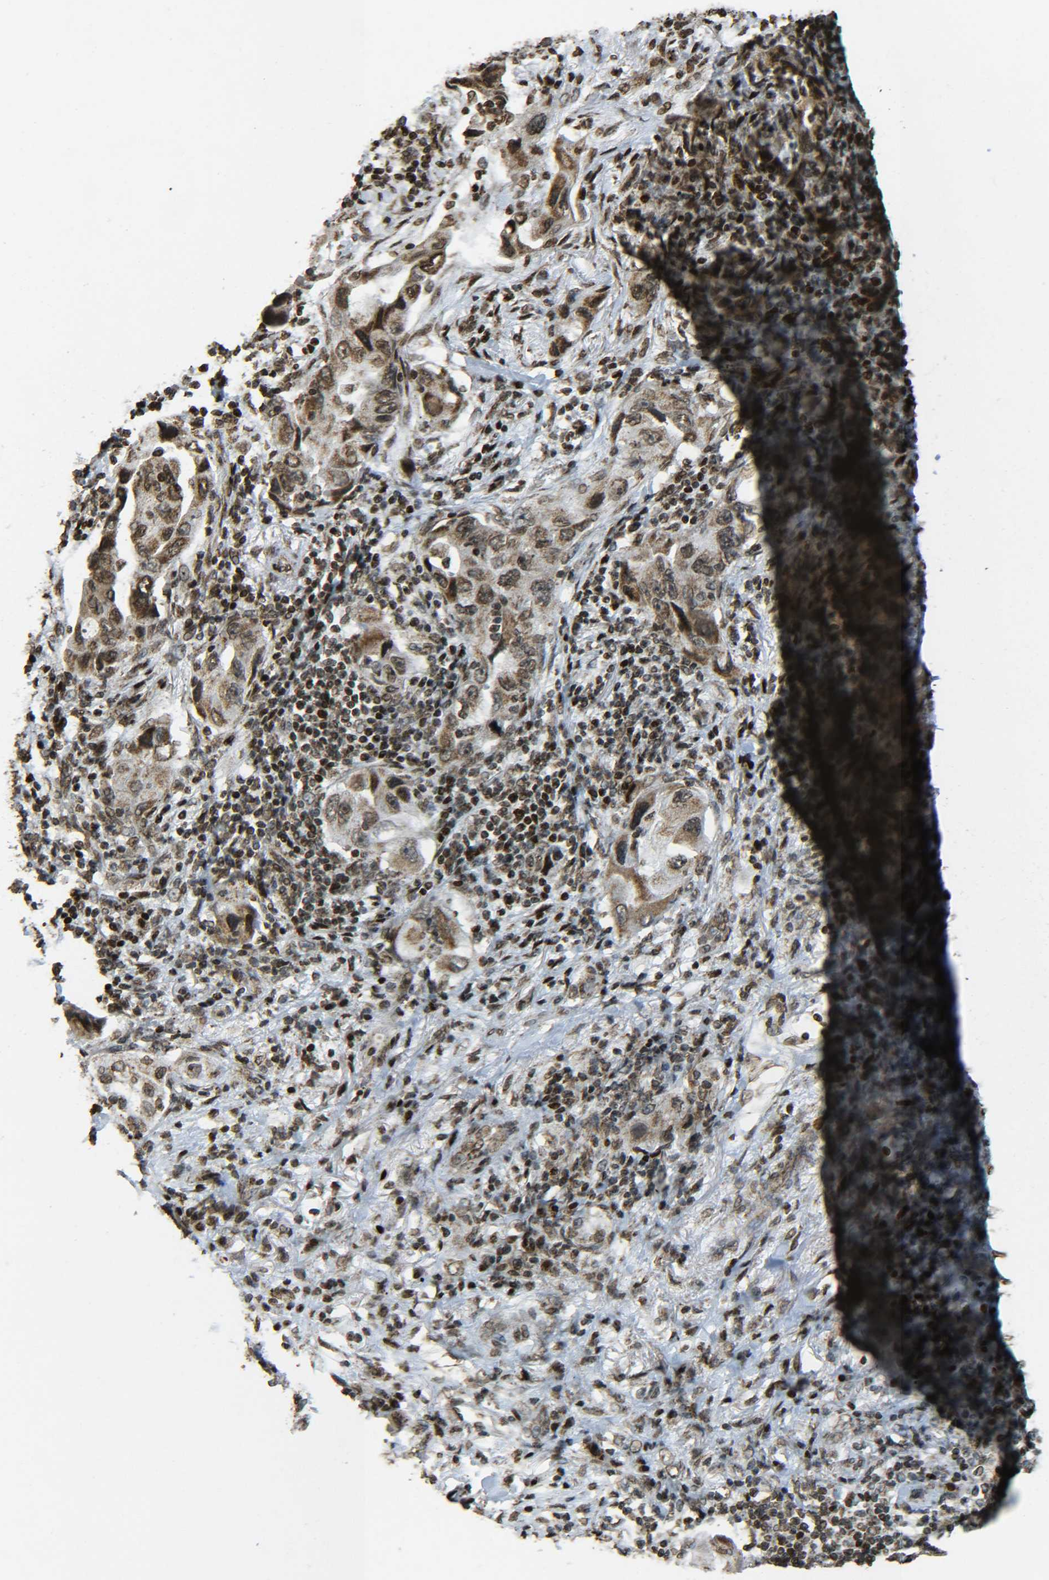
{"staining": {"intensity": "moderate", "quantity": ">75%", "location": "cytoplasmic/membranous,nuclear"}, "tissue": "lung cancer", "cell_type": "Tumor cells", "image_type": "cancer", "snomed": [{"axis": "morphology", "description": "Adenocarcinoma, NOS"}, {"axis": "topography", "description": "Lung"}], "caption": "The micrograph displays a brown stain indicating the presence of a protein in the cytoplasmic/membranous and nuclear of tumor cells in lung adenocarcinoma.", "gene": "NEUROG2", "patient": {"sex": "female", "age": 65}}